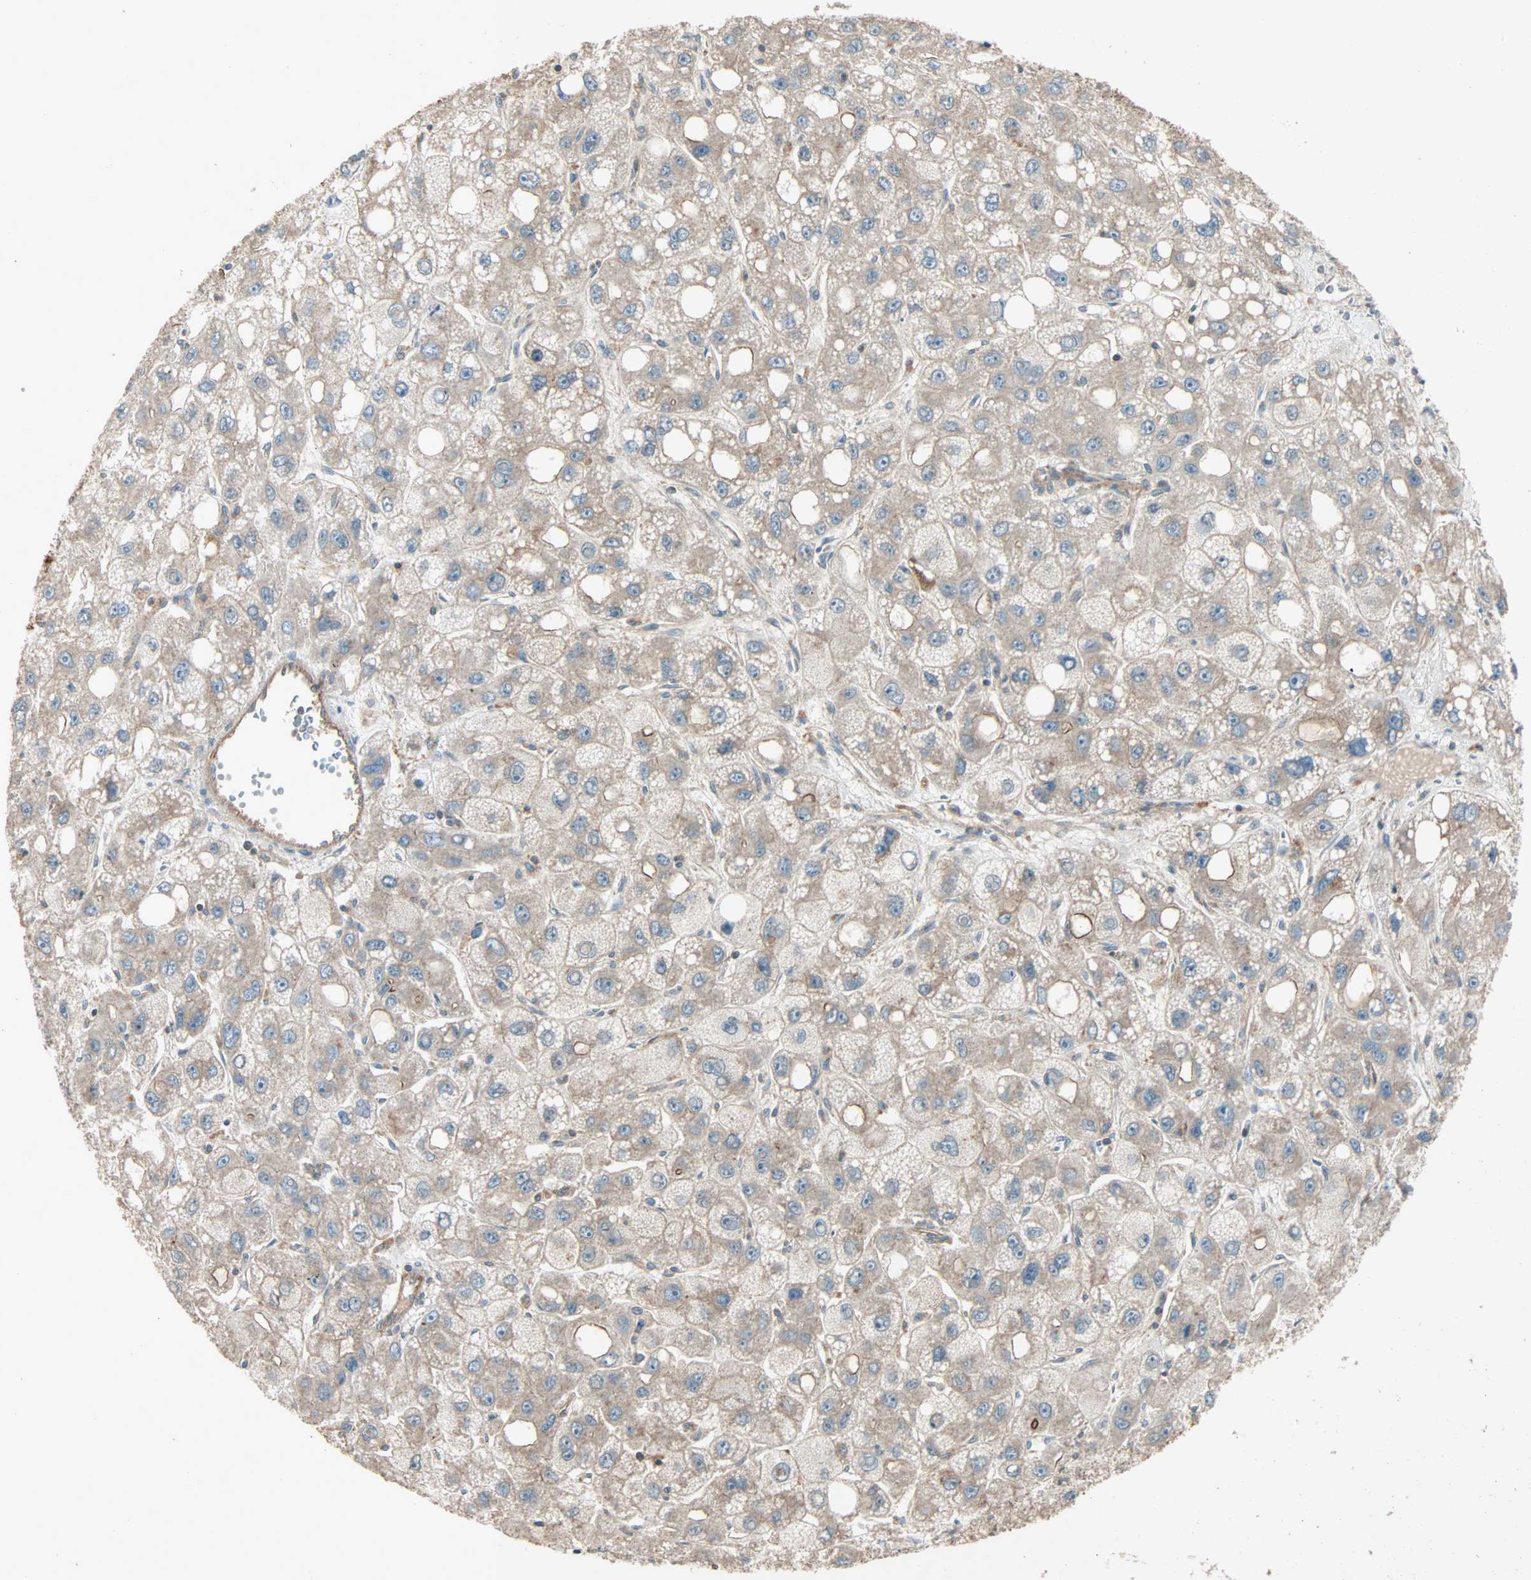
{"staining": {"intensity": "weak", "quantity": ">75%", "location": "cytoplasmic/membranous"}, "tissue": "liver cancer", "cell_type": "Tumor cells", "image_type": "cancer", "snomed": [{"axis": "morphology", "description": "Carcinoma, Hepatocellular, NOS"}, {"axis": "topography", "description": "Liver"}], "caption": "High-power microscopy captured an IHC photomicrograph of liver hepatocellular carcinoma, revealing weak cytoplasmic/membranous expression in about >75% of tumor cells.", "gene": "MAP3K21", "patient": {"sex": "male", "age": 55}}